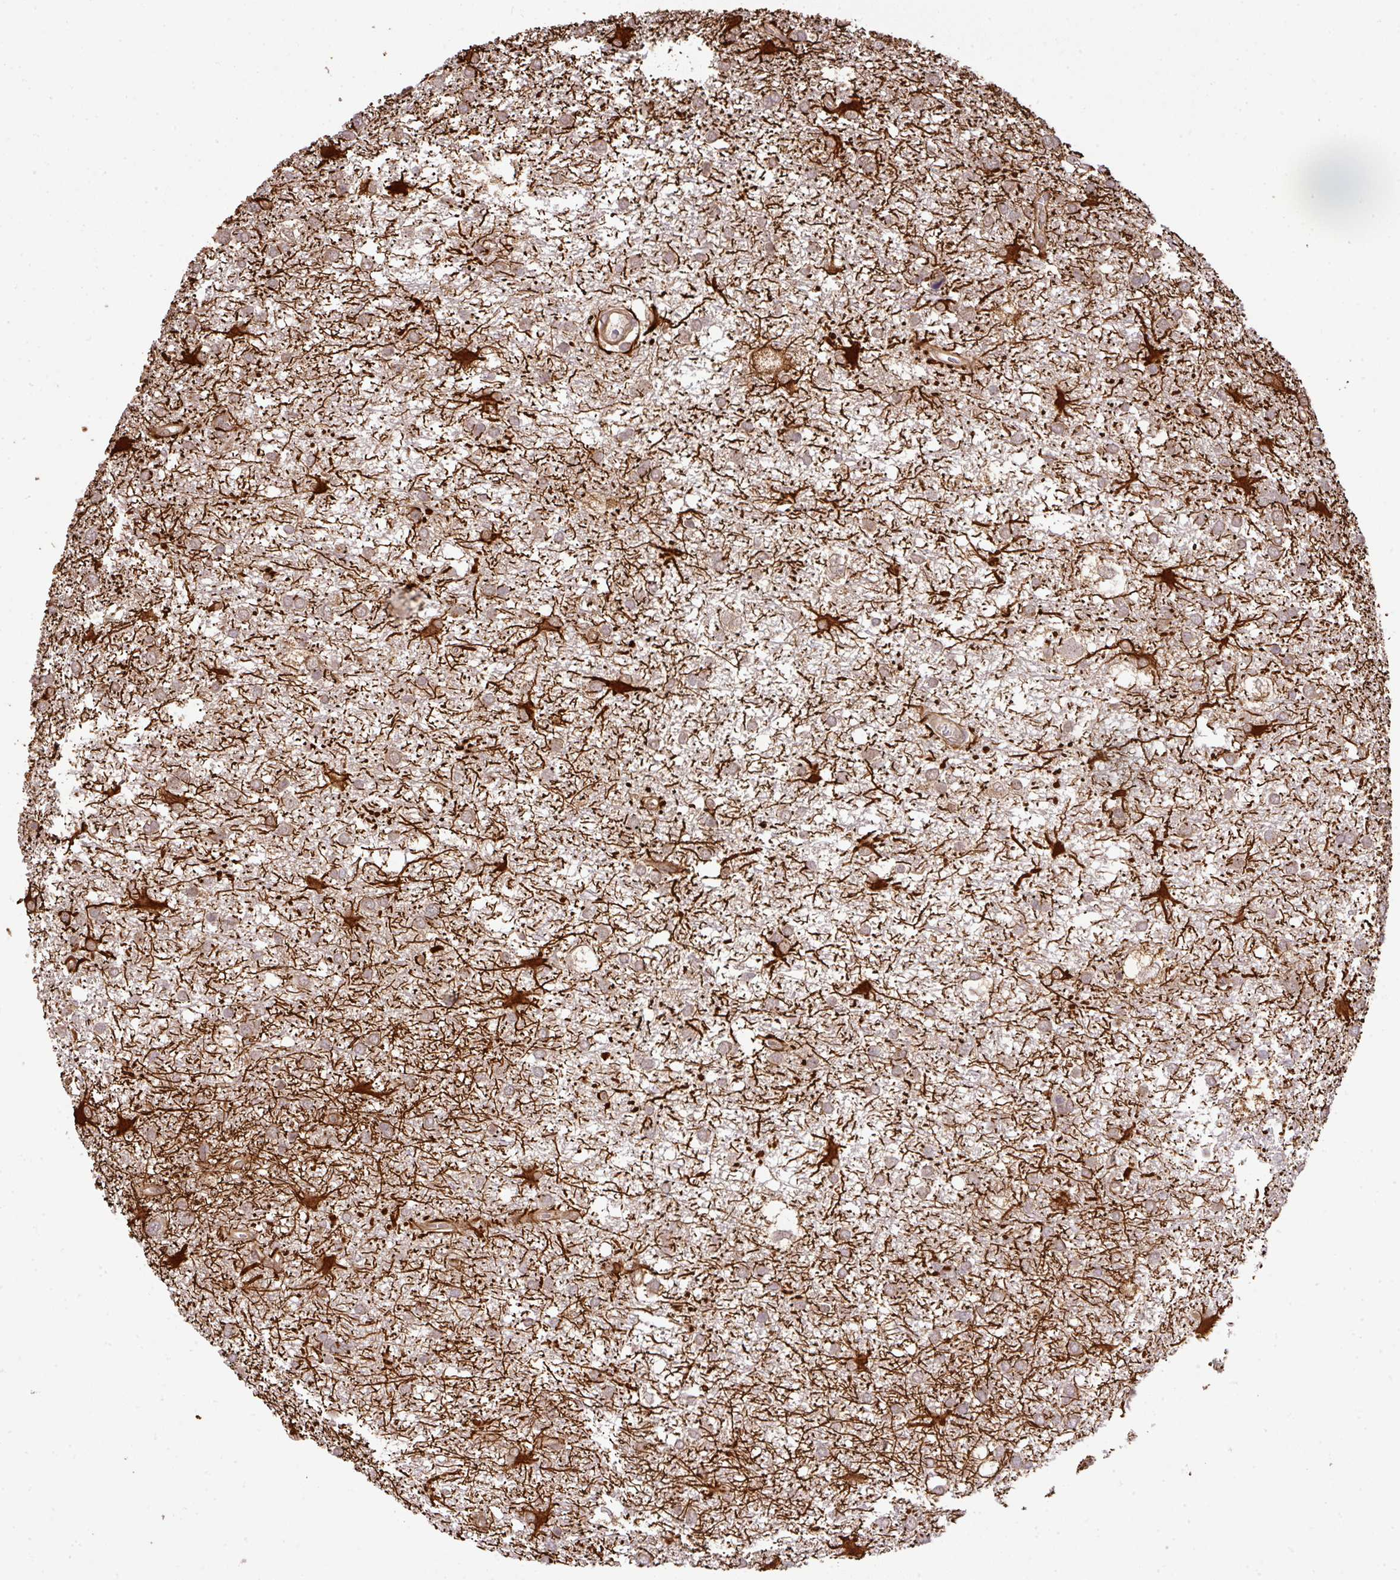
{"staining": {"intensity": "weak", "quantity": "<25%", "location": "cytoplasmic/membranous"}, "tissue": "glioma", "cell_type": "Tumor cells", "image_type": "cancer", "snomed": [{"axis": "morphology", "description": "Glioma, malignant, High grade"}, {"axis": "topography", "description": "Brain"}], "caption": "A high-resolution histopathology image shows immunohistochemistry staining of malignant high-grade glioma, which reveals no significant positivity in tumor cells. (Immunohistochemistry, brightfield microscopy, high magnification).", "gene": "ARPIN", "patient": {"sex": "male", "age": 61}}